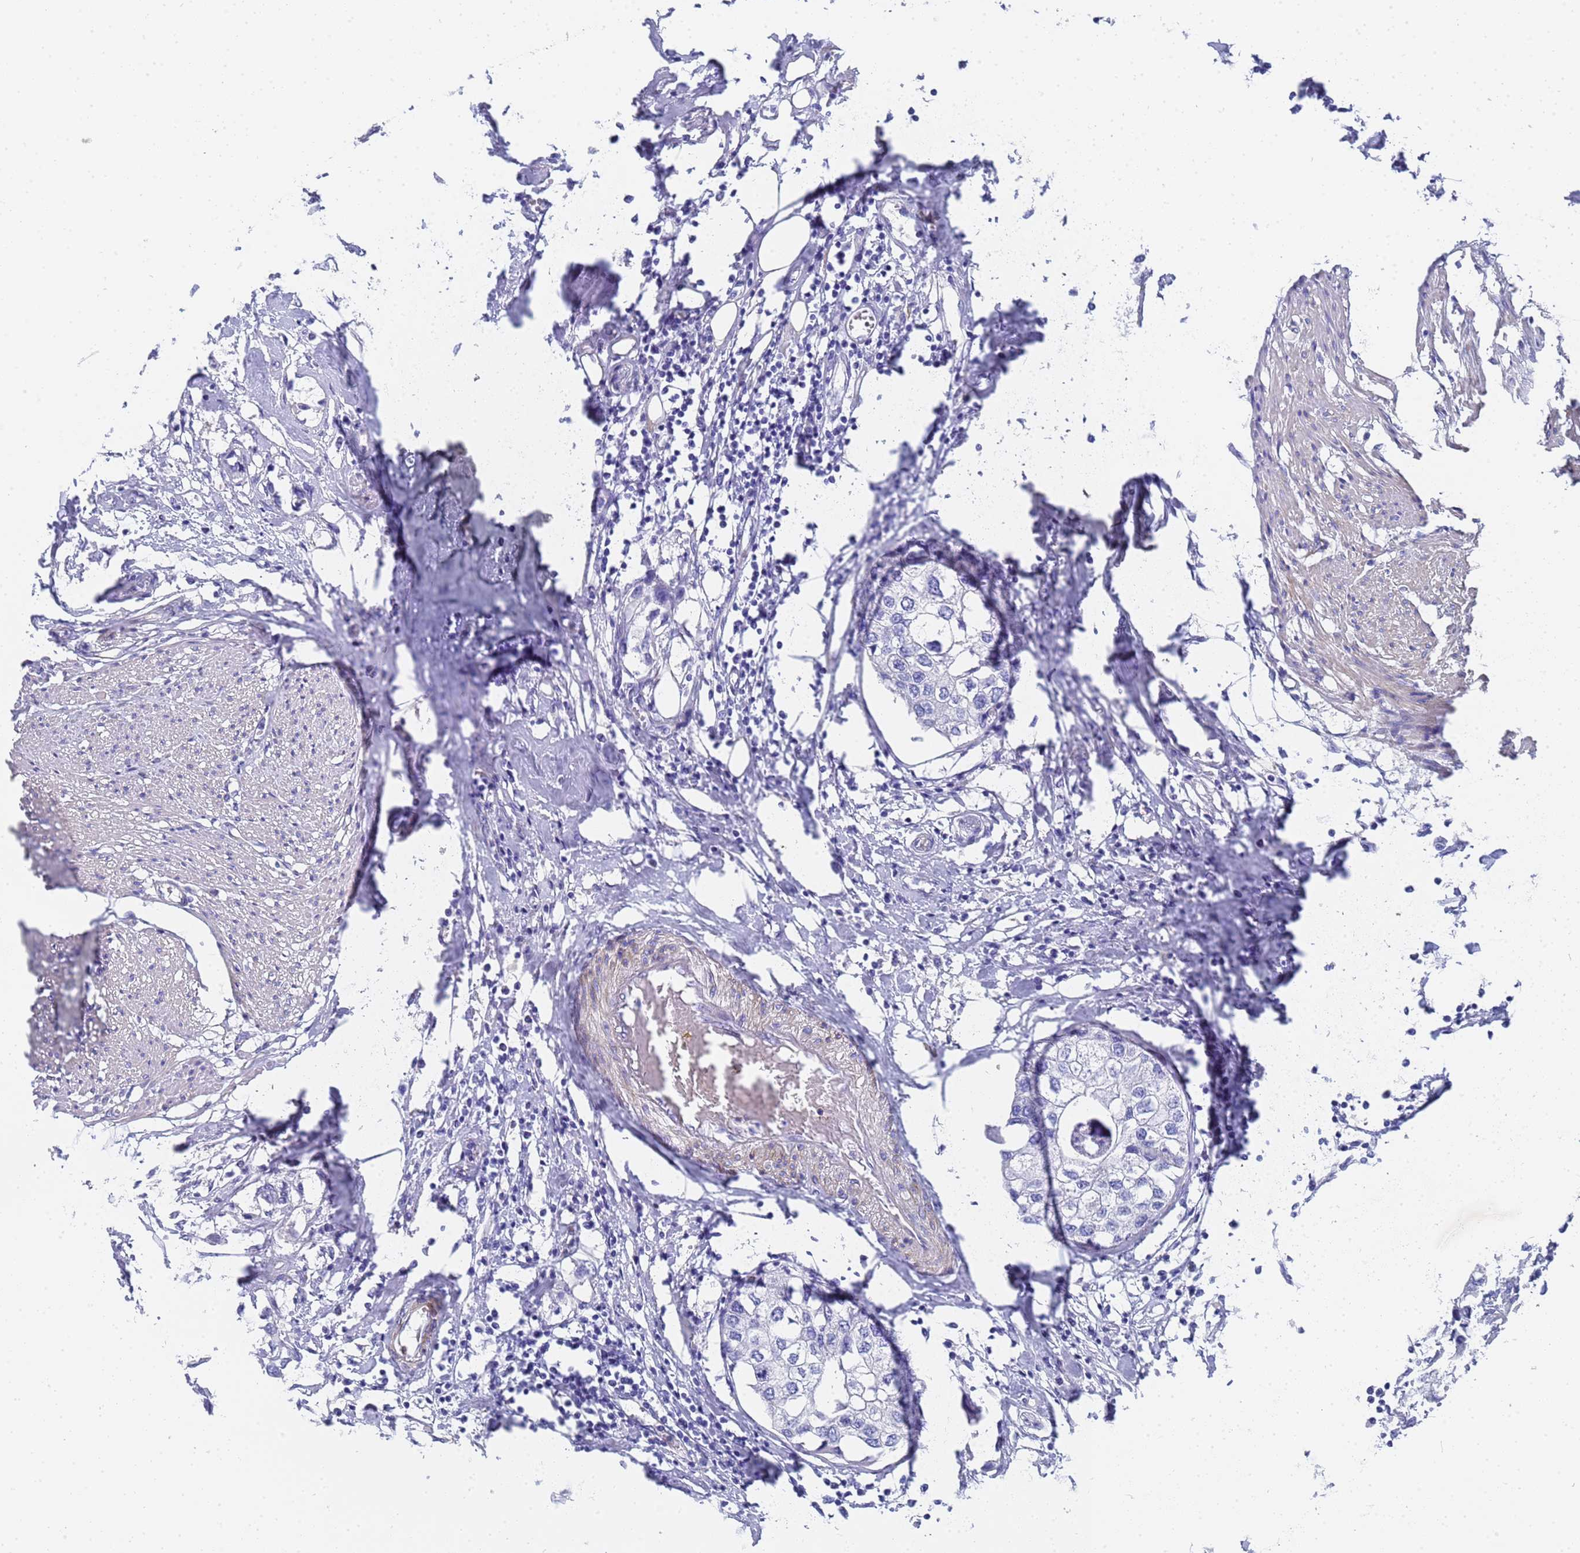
{"staining": {"intensity": "negative", "quantity": "none", "location": "none"}, "tissue": "urothelial cancer", "cell_type": "Tumor cells", "image_type": "cancer", "snomed": [{"axis": "morphology", "description": "Urothelial carcinoma, High grade"}, {"axis": "topography", "description": "Urinary bladder"}], "caption": "Immunohistochemical staining of human high-grade urothelial carcinoma reveals no significant staining in tumor cells.", "gene": "TUBB1", "patient": {"sex": "male", "age": 64}}